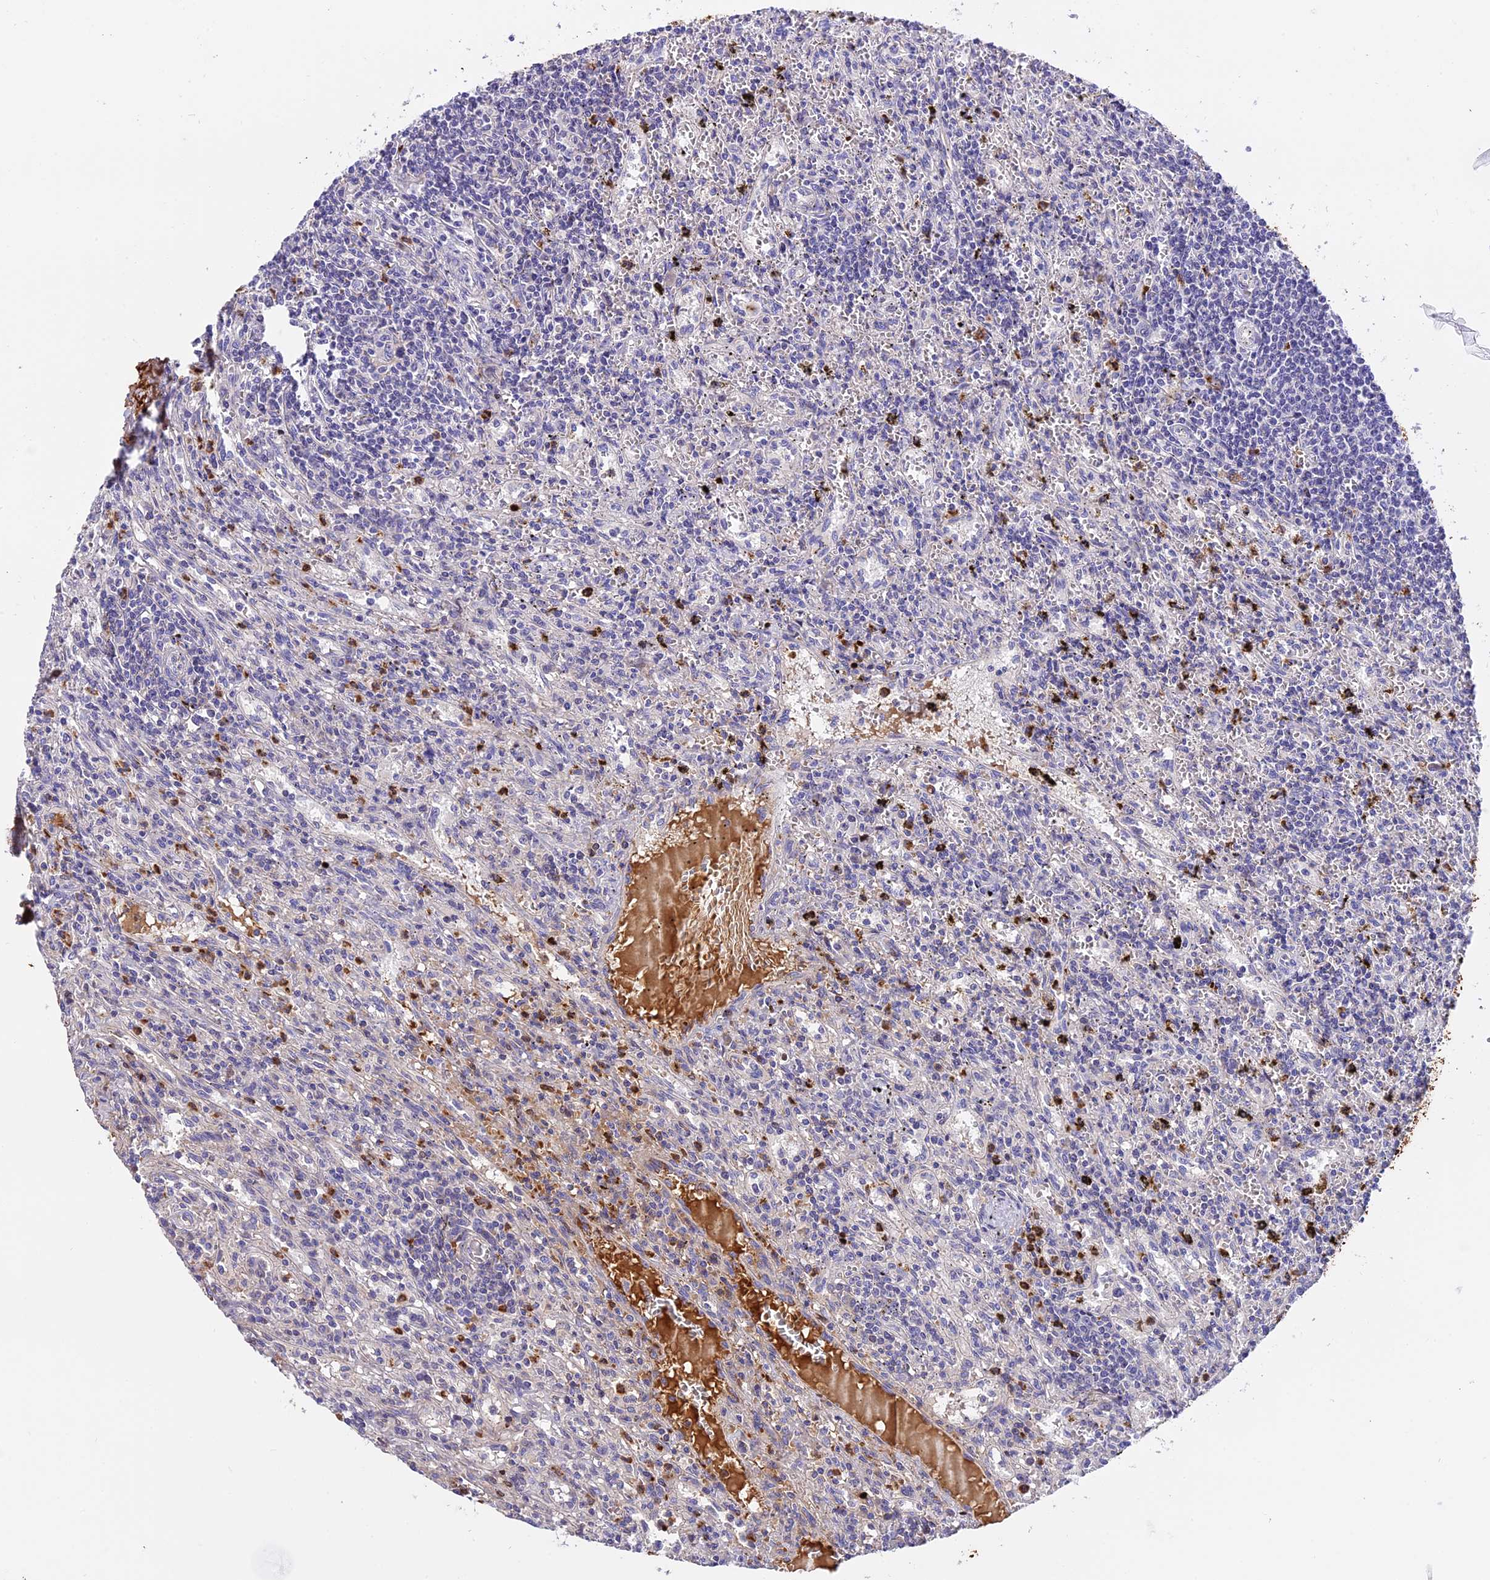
{"staining": {"intensity": "negative", "quantity": "none", "location": "none"}, "tissue": "lymphoma", "cell_type": "Tumor cells", "image_type": "cancer", "snomed": [{"axis": "morphology", "description": "Malignant lymphoma, non-Hodgkin's type, Low grade"}, {"axis": "topography", "description": "Spleen"}], "caption": "Immunohistochemical staining of human lymphoma exhibits no significant expression in tumor cells.", "gene": "MAP3K7CL", "patient": {"sex": "male", "age": 76}}